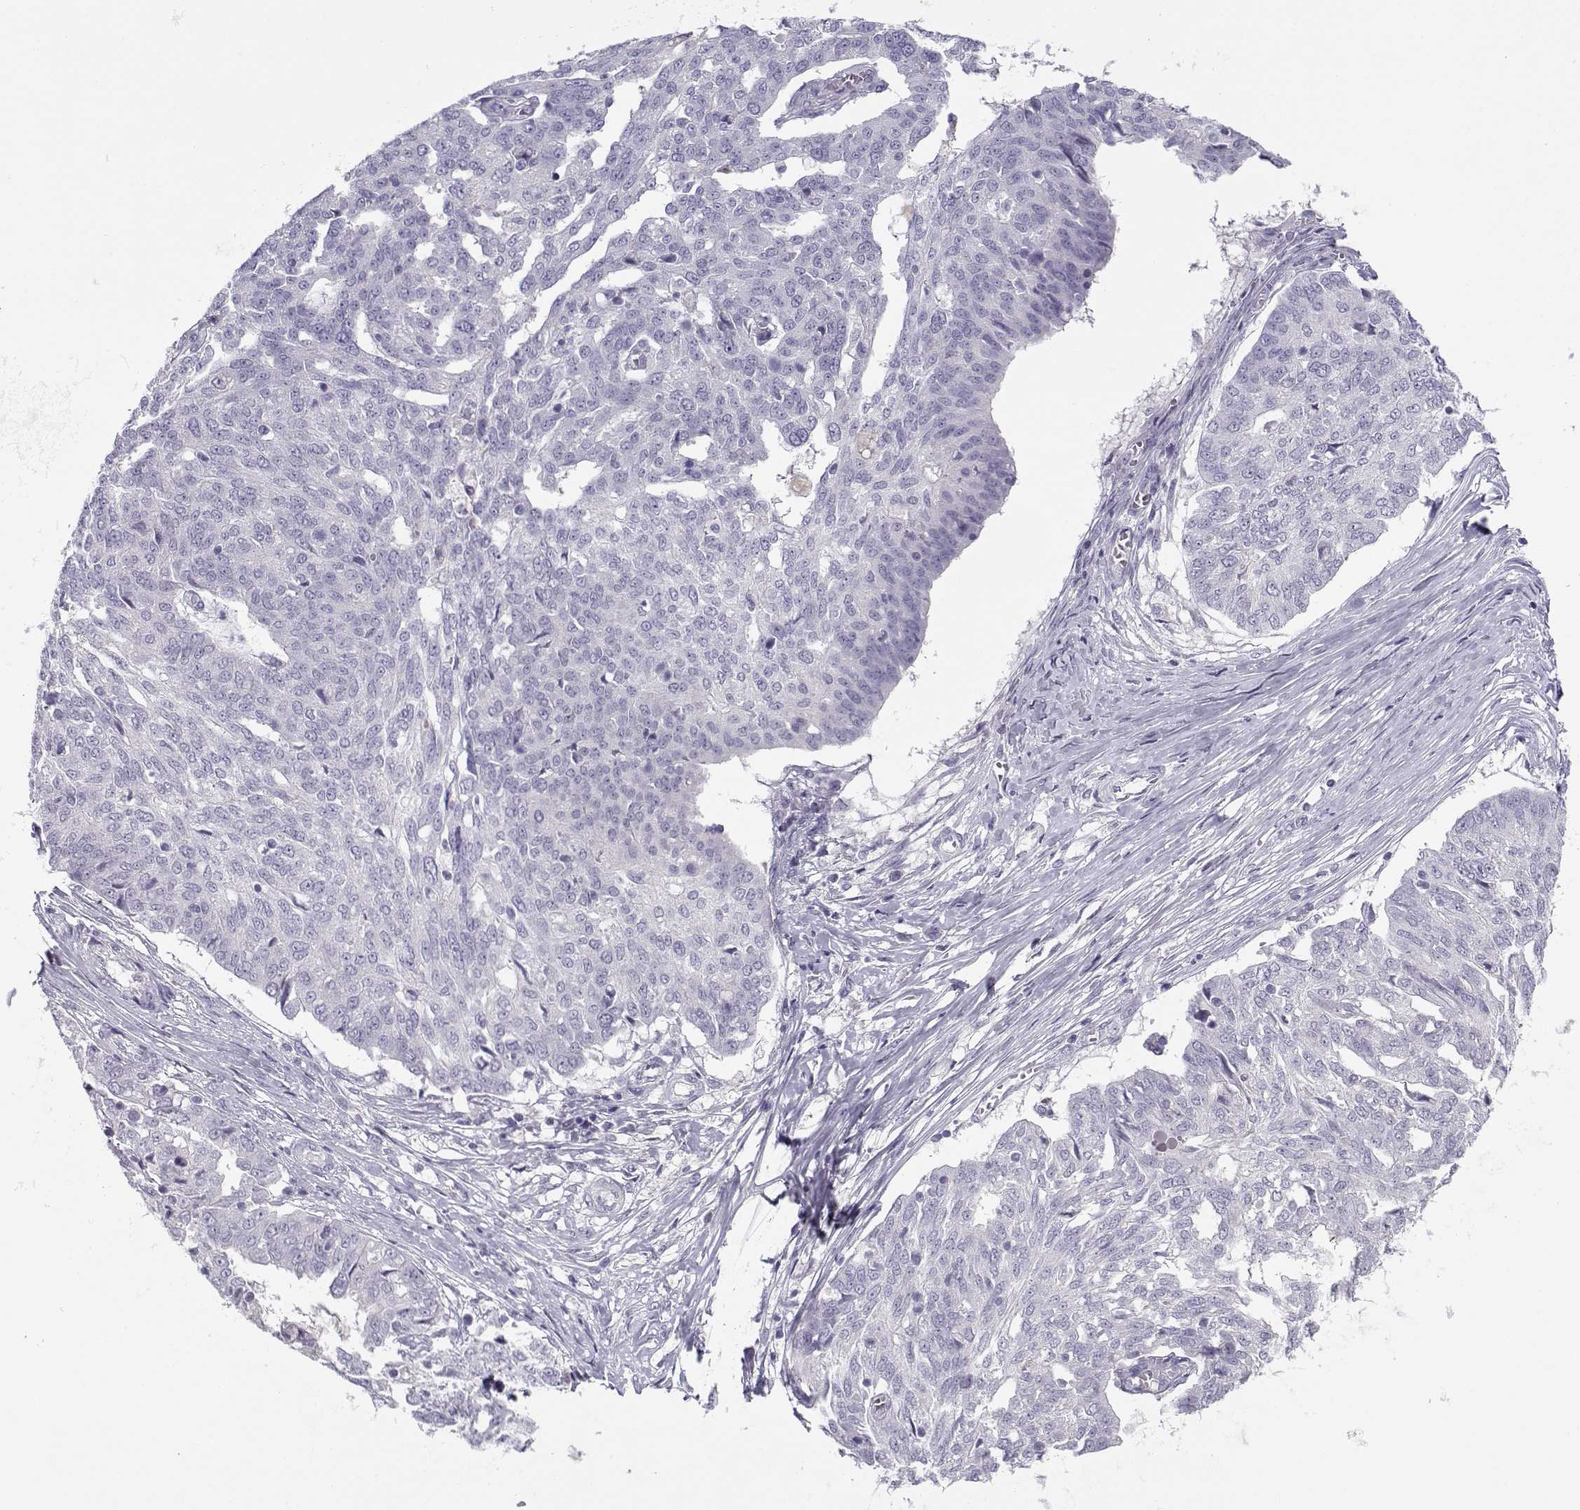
{"staining": {"intensity": "negative", "quantity": "none", "location": "none"}, "tissue": "ovarian cancer", "cell_type": "Tumor cells", "image_type": "cancer", "snomed": [{"axis": "morphology", "description": "Cystadenocarcinoma, serous, NOS"}, {"axis": "topography", "description": "Ovary"}], "caption": "Tumor cells are negative for brown protein staining in ovarian serous cystadenocarcinoma.", "gene": "CFAP77", "patient": {"sex": "female", "age": 67}}